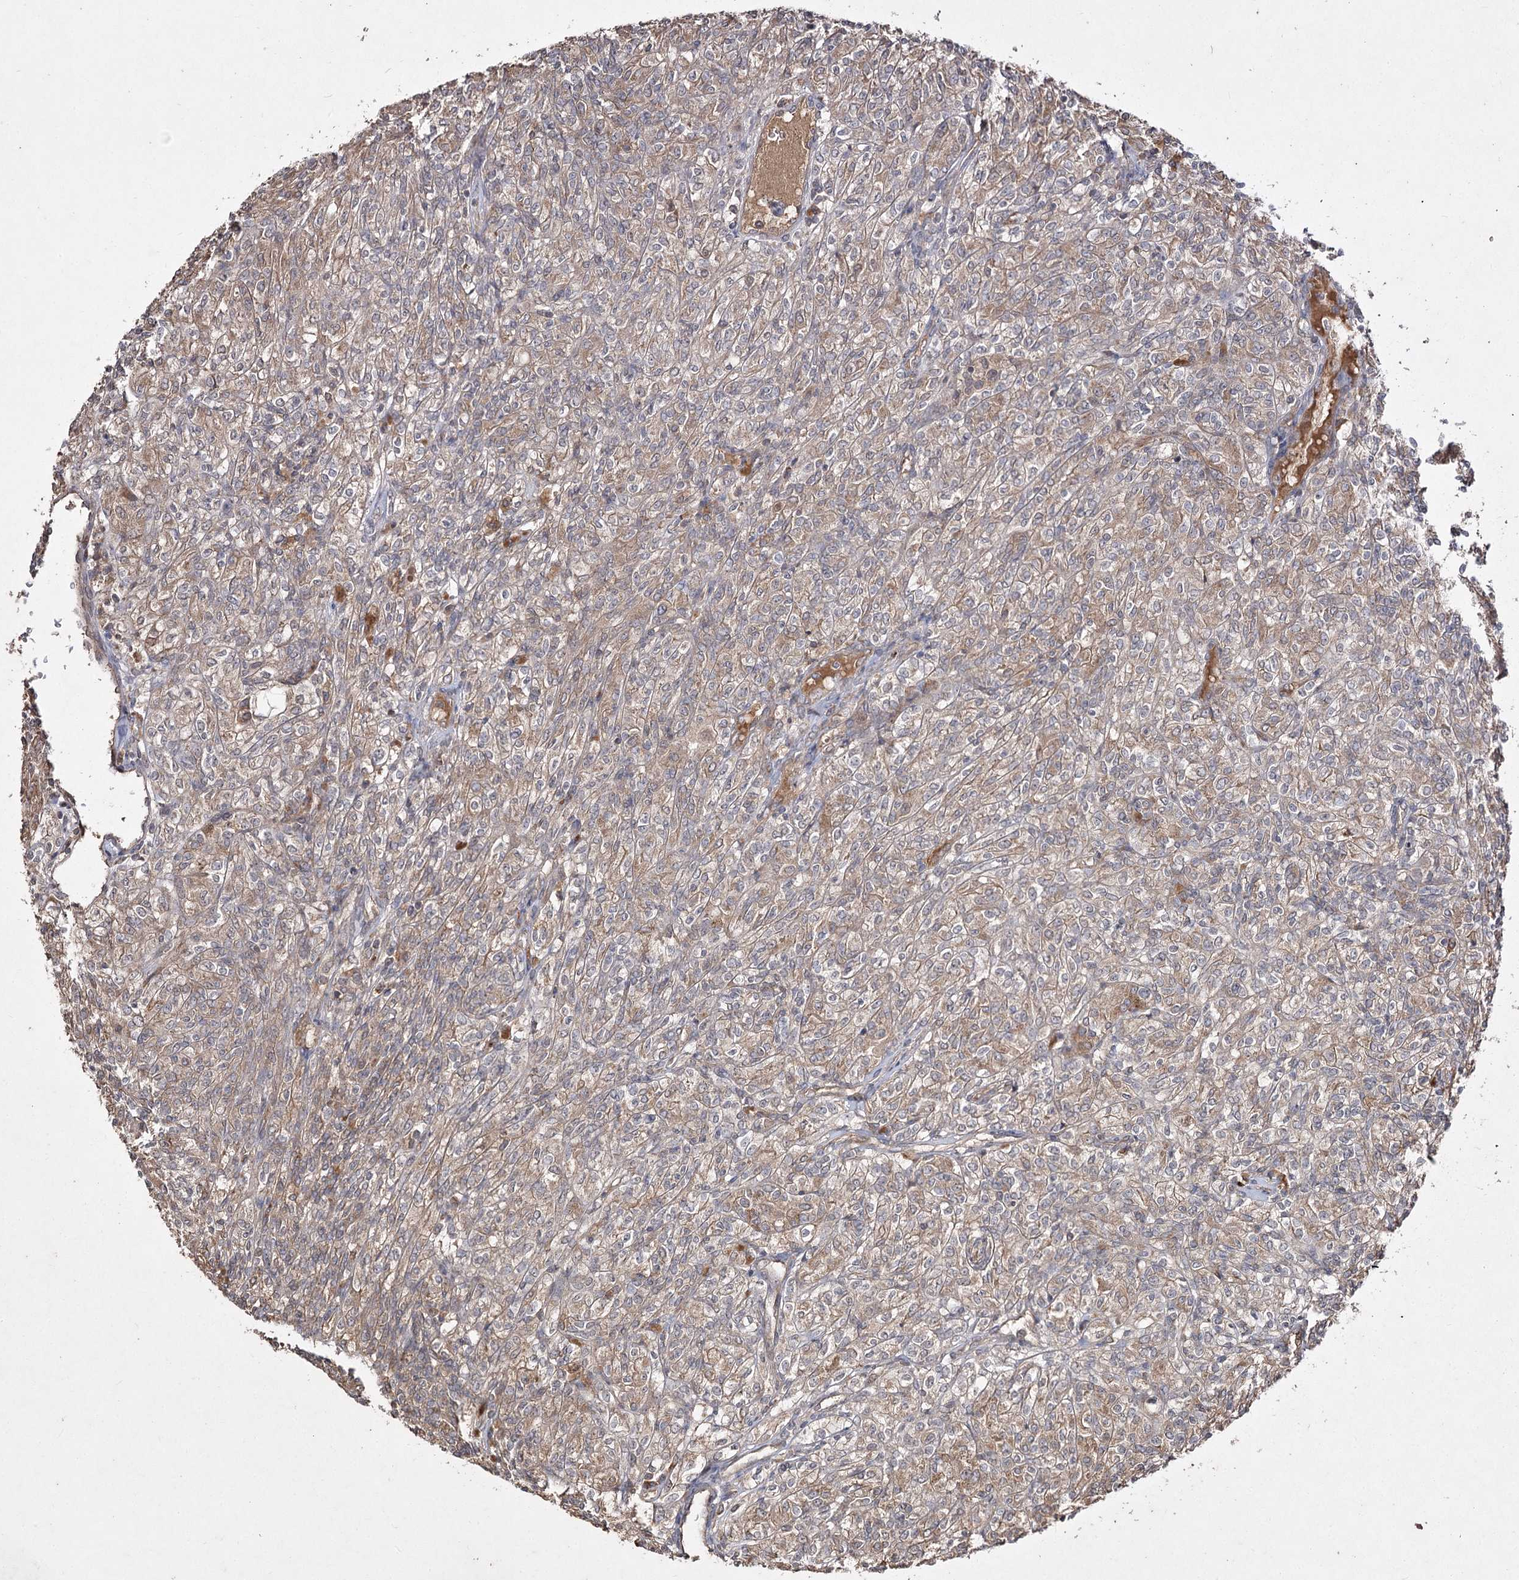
{"staining": {"intensity": "weak", "quantity": ">75%", "location": "cytoplasmic/membranous"}, "tissue": "renal cancer", "cell_type": "Tumor cells", "image_type": "cancer", "snomed": [{"axis": "morphology", "description": "Adenocarcinoma, NOS"}, {"axis": "topography", "description": "Kidney"}], "caption": "Renal cancer tissue shows weak cytoplasmic/membranous expression in about >75% of tumor cells, visualized by immunohistochemistry. (Stains: DAB in brown, nuclei in blue, Microscopy: brightfield microscopy at high magnification).", "gene": "FANCL", "patient": {"sex": "male", "age": 77}}